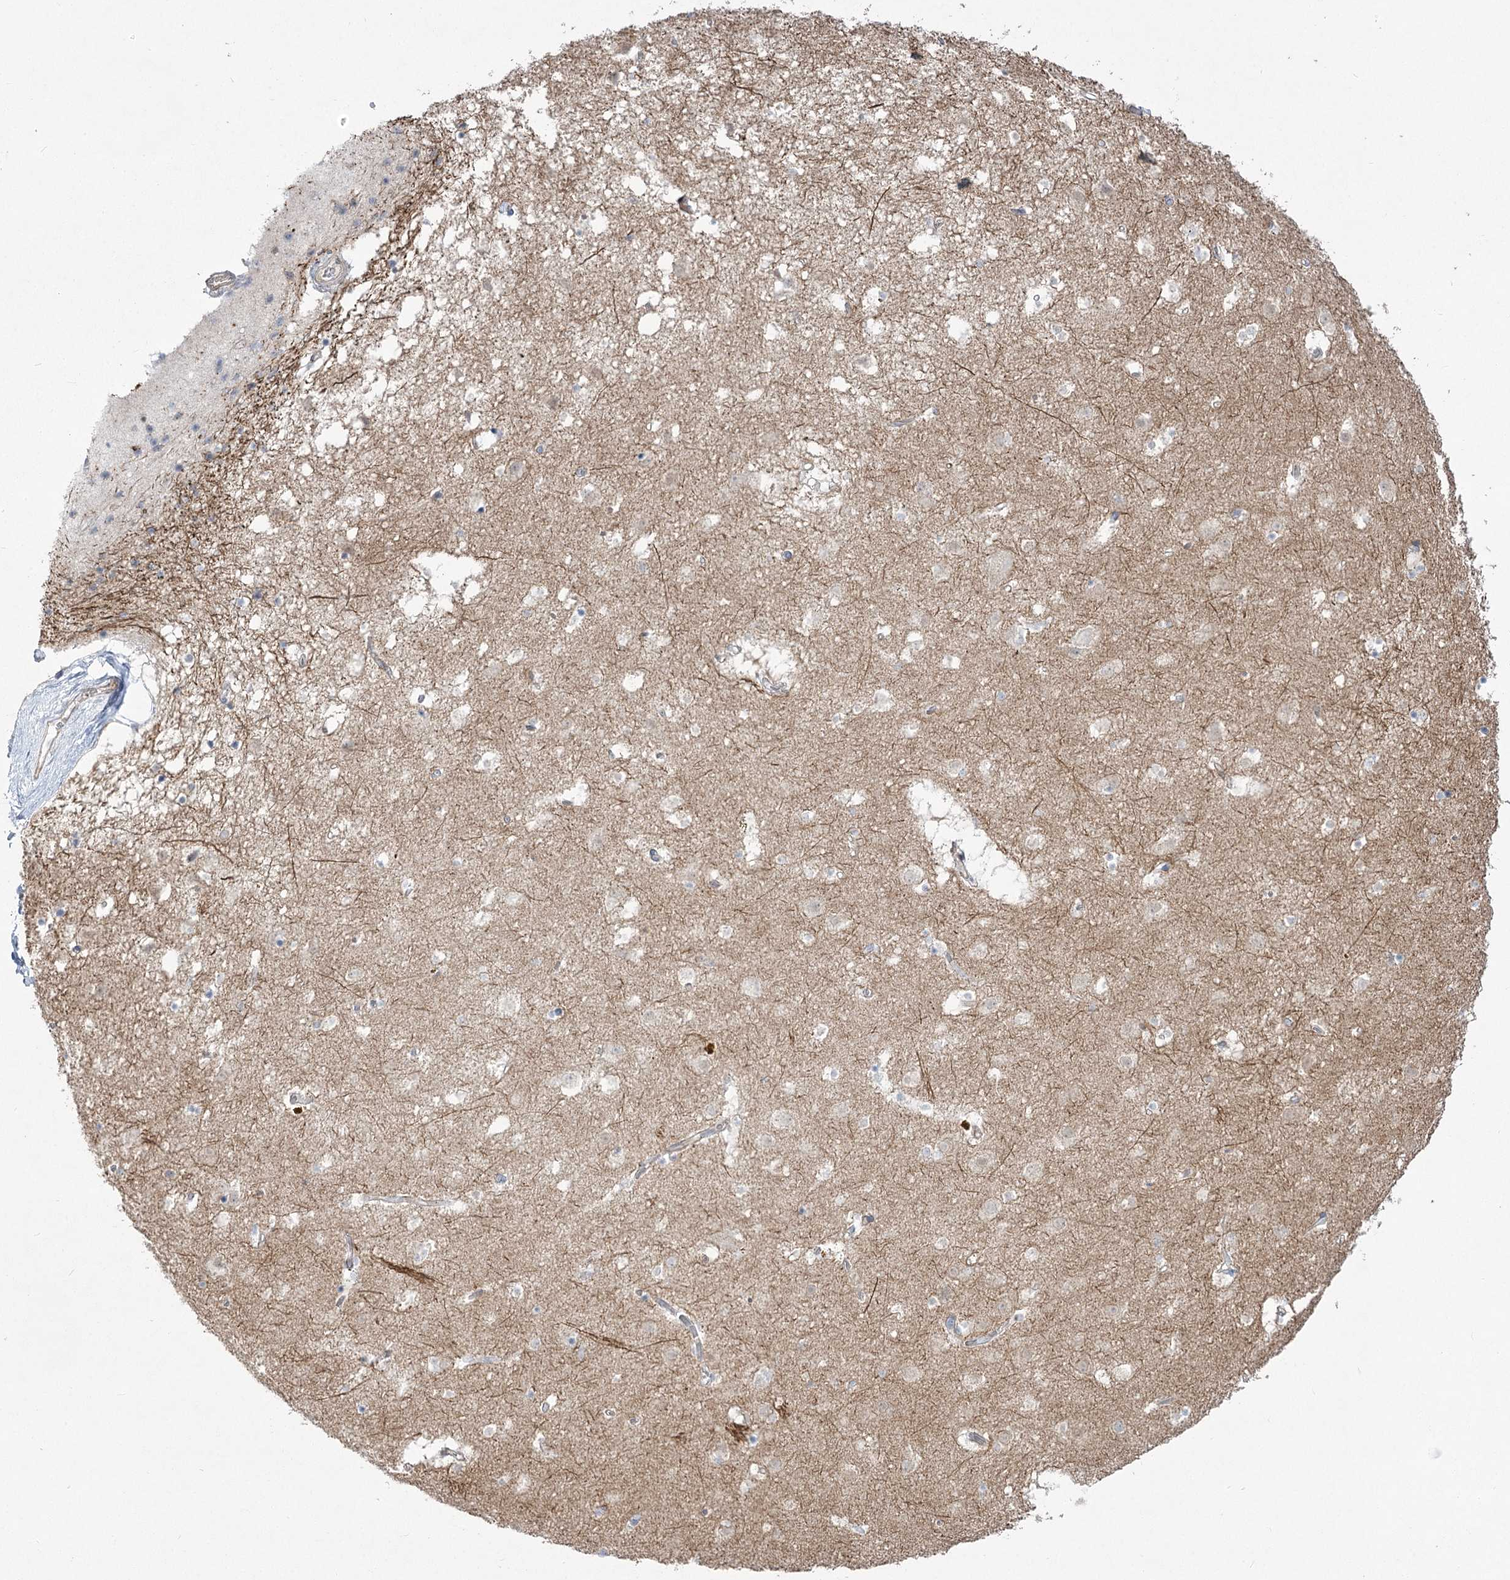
{"staining": {"intensity": "negative", "quantity": "none", "location": "none"}, "tissue": "caudate", "cell_type": "Glial cells", "image_type": "normal", "snomed": [{"axis": "morphology", "description": "Normal tissue, NOS"}, {"axis": "topography", "description": "Lateral ventricle wall"}], "caption": "The micrograph reveals no significant positivity in glial cells of caudate.", "gene": "CEP164", "patient": {"sex": "male", "age": 70}}